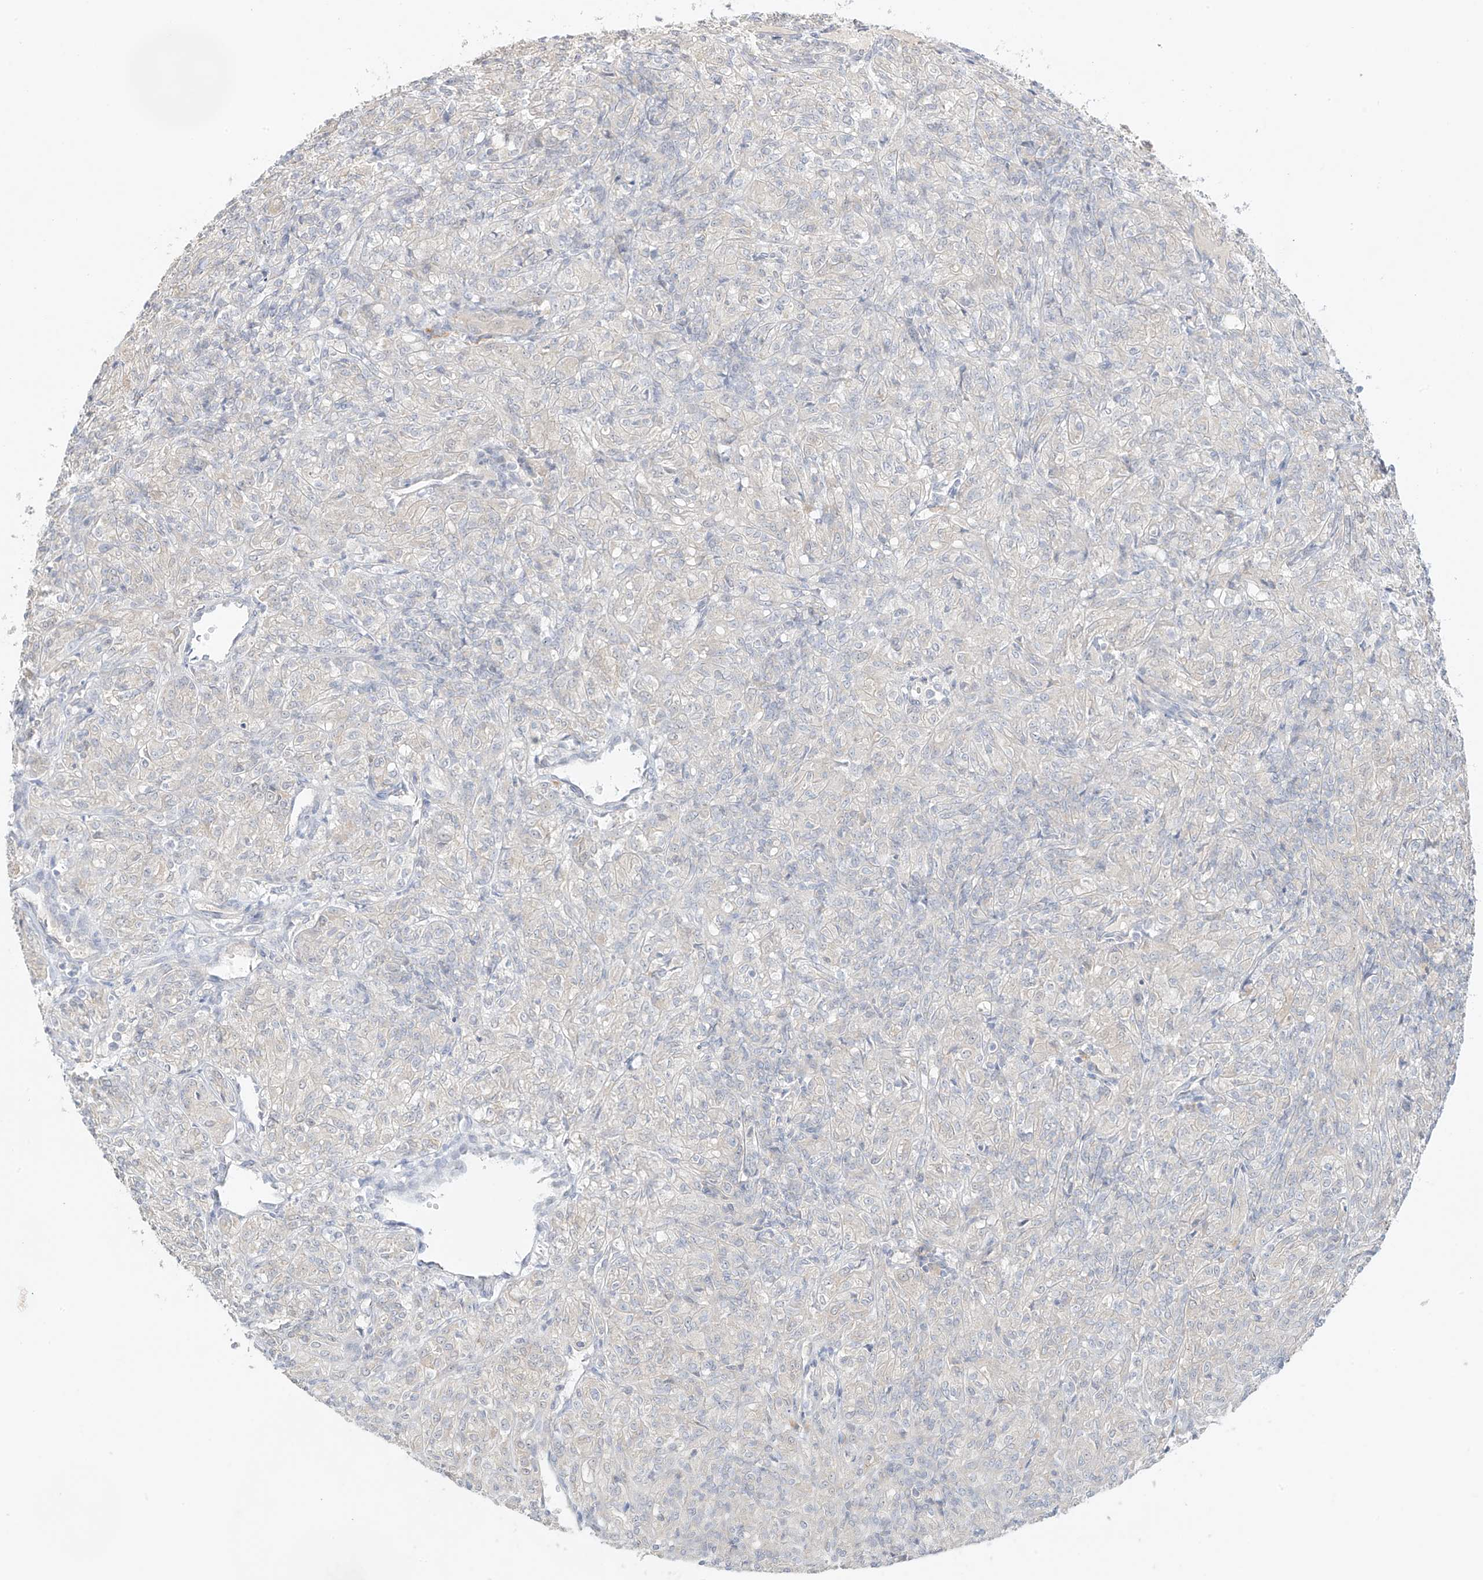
{"staining": {"intensity": "negative", "quantity": "none", "location": "none"}, "tissue": "renal cancer", "cell_type": "Tumor cells", "image_type": "cancer", "snomed": [{"axis": "morphology", "description": "Adenocarcinoma, NOS"}, {"axis": "topography", "description": "Kidney"}], "caption": "A photomicrograph of human adenocarcinoma (renal) is negative for staining in tumor cells.", "gene": "DCDC2", "patient": {"sex": "male", "age": 77}}